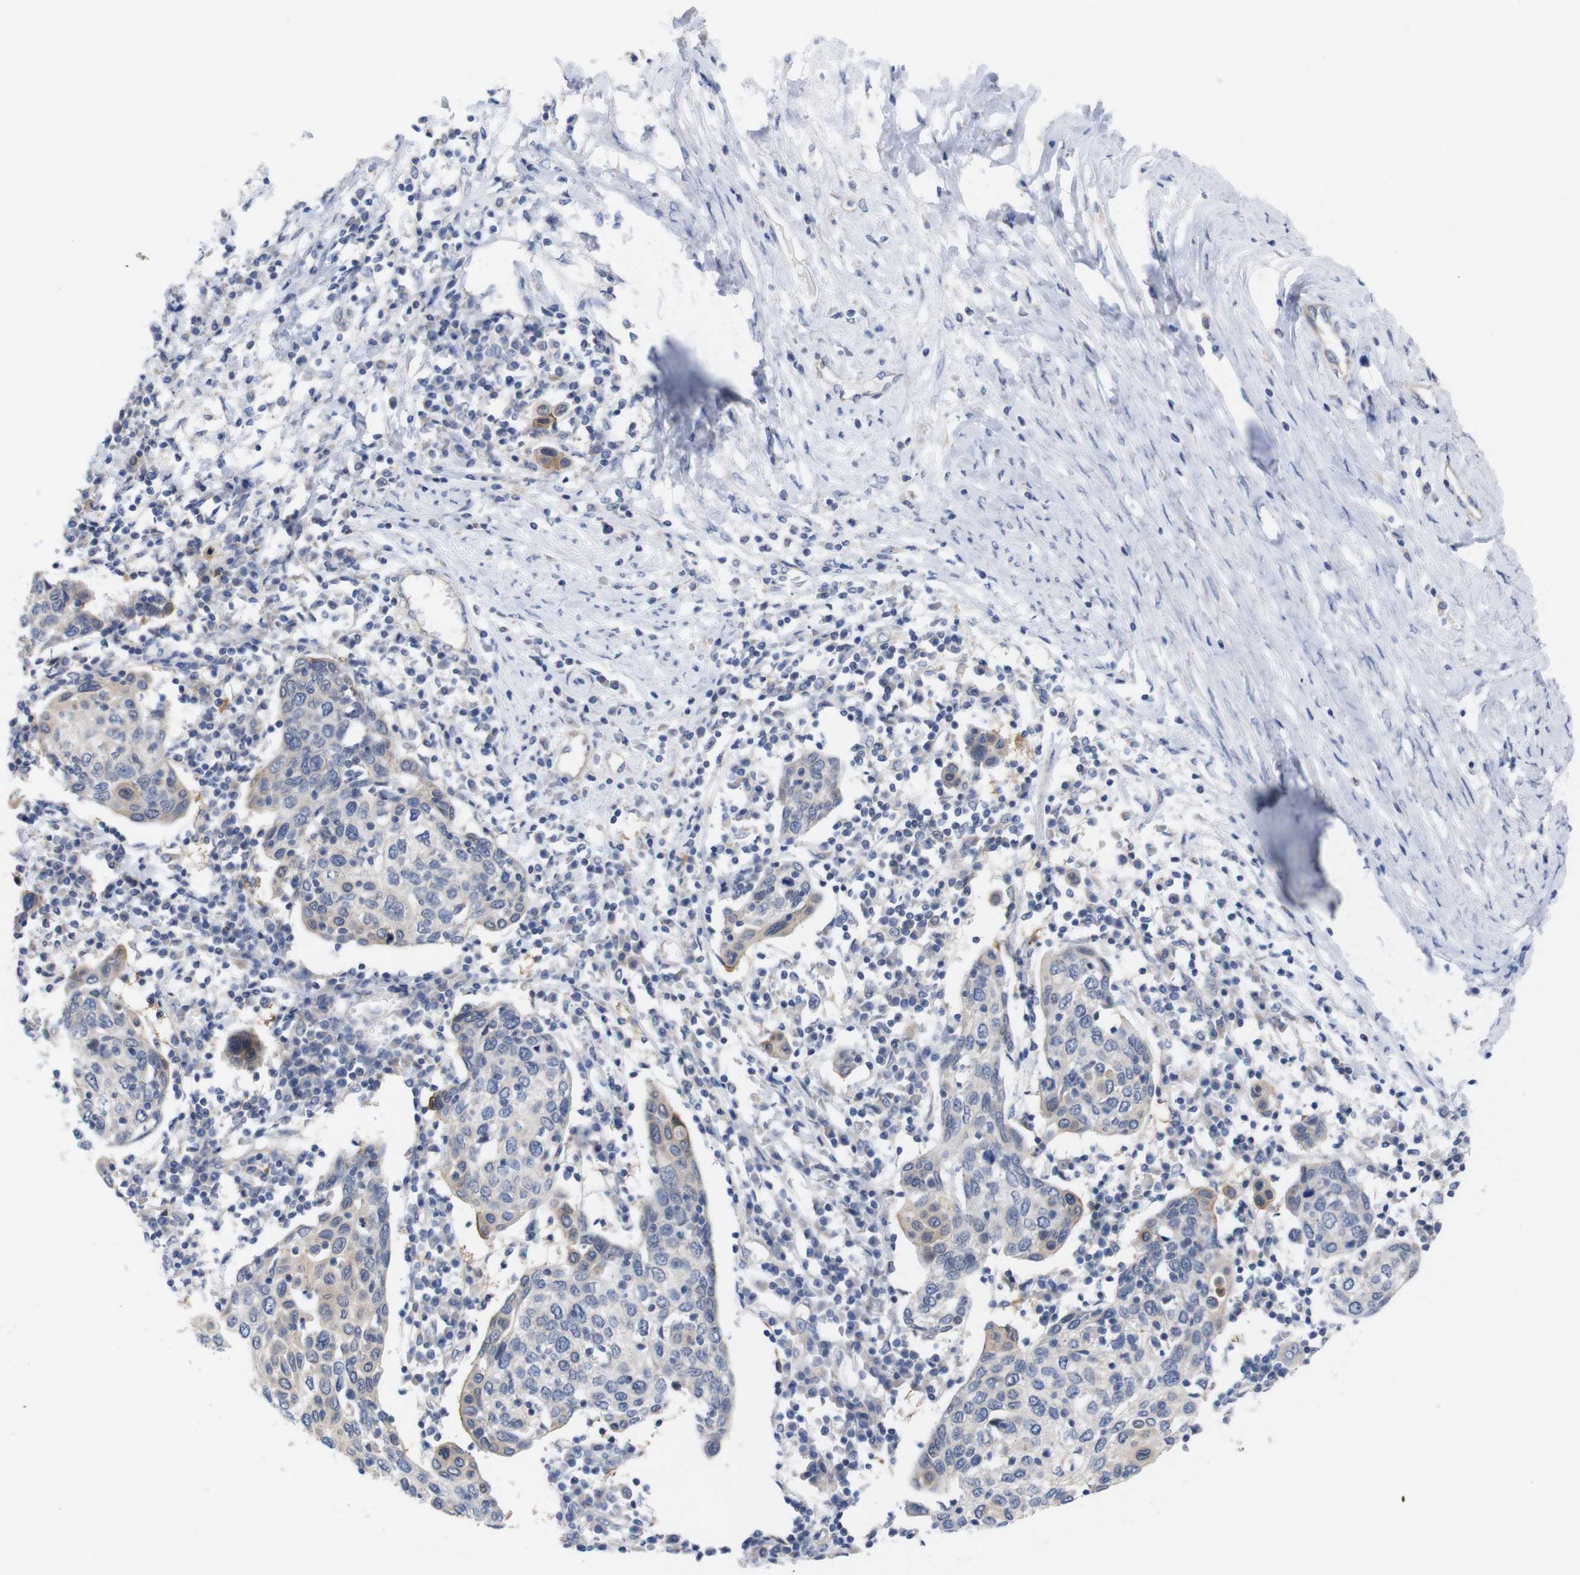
{"staining": {"intensity": "weak", "quantity": "<25%", "location": "cytoplasmic/membranous"}, "tissue": "cervical cancer", "cell_type": "Tumor cells", "image_type": "cancer", "snomed": [{"axis": "morphology", "description": "Squamous cell carcinoma, NOS"}, {"axis": "topography", "description": "Cervix"}], "caption": "Immunohistochemical staining of human cervical squamous cell carcinoma reveals no significant positivity in tumor cells. (DAB immunohistochemistry (IHC) with hematoxylin counter stain).", "gene": "USH1C", "patient": {"sex": "female", "age": 40}}